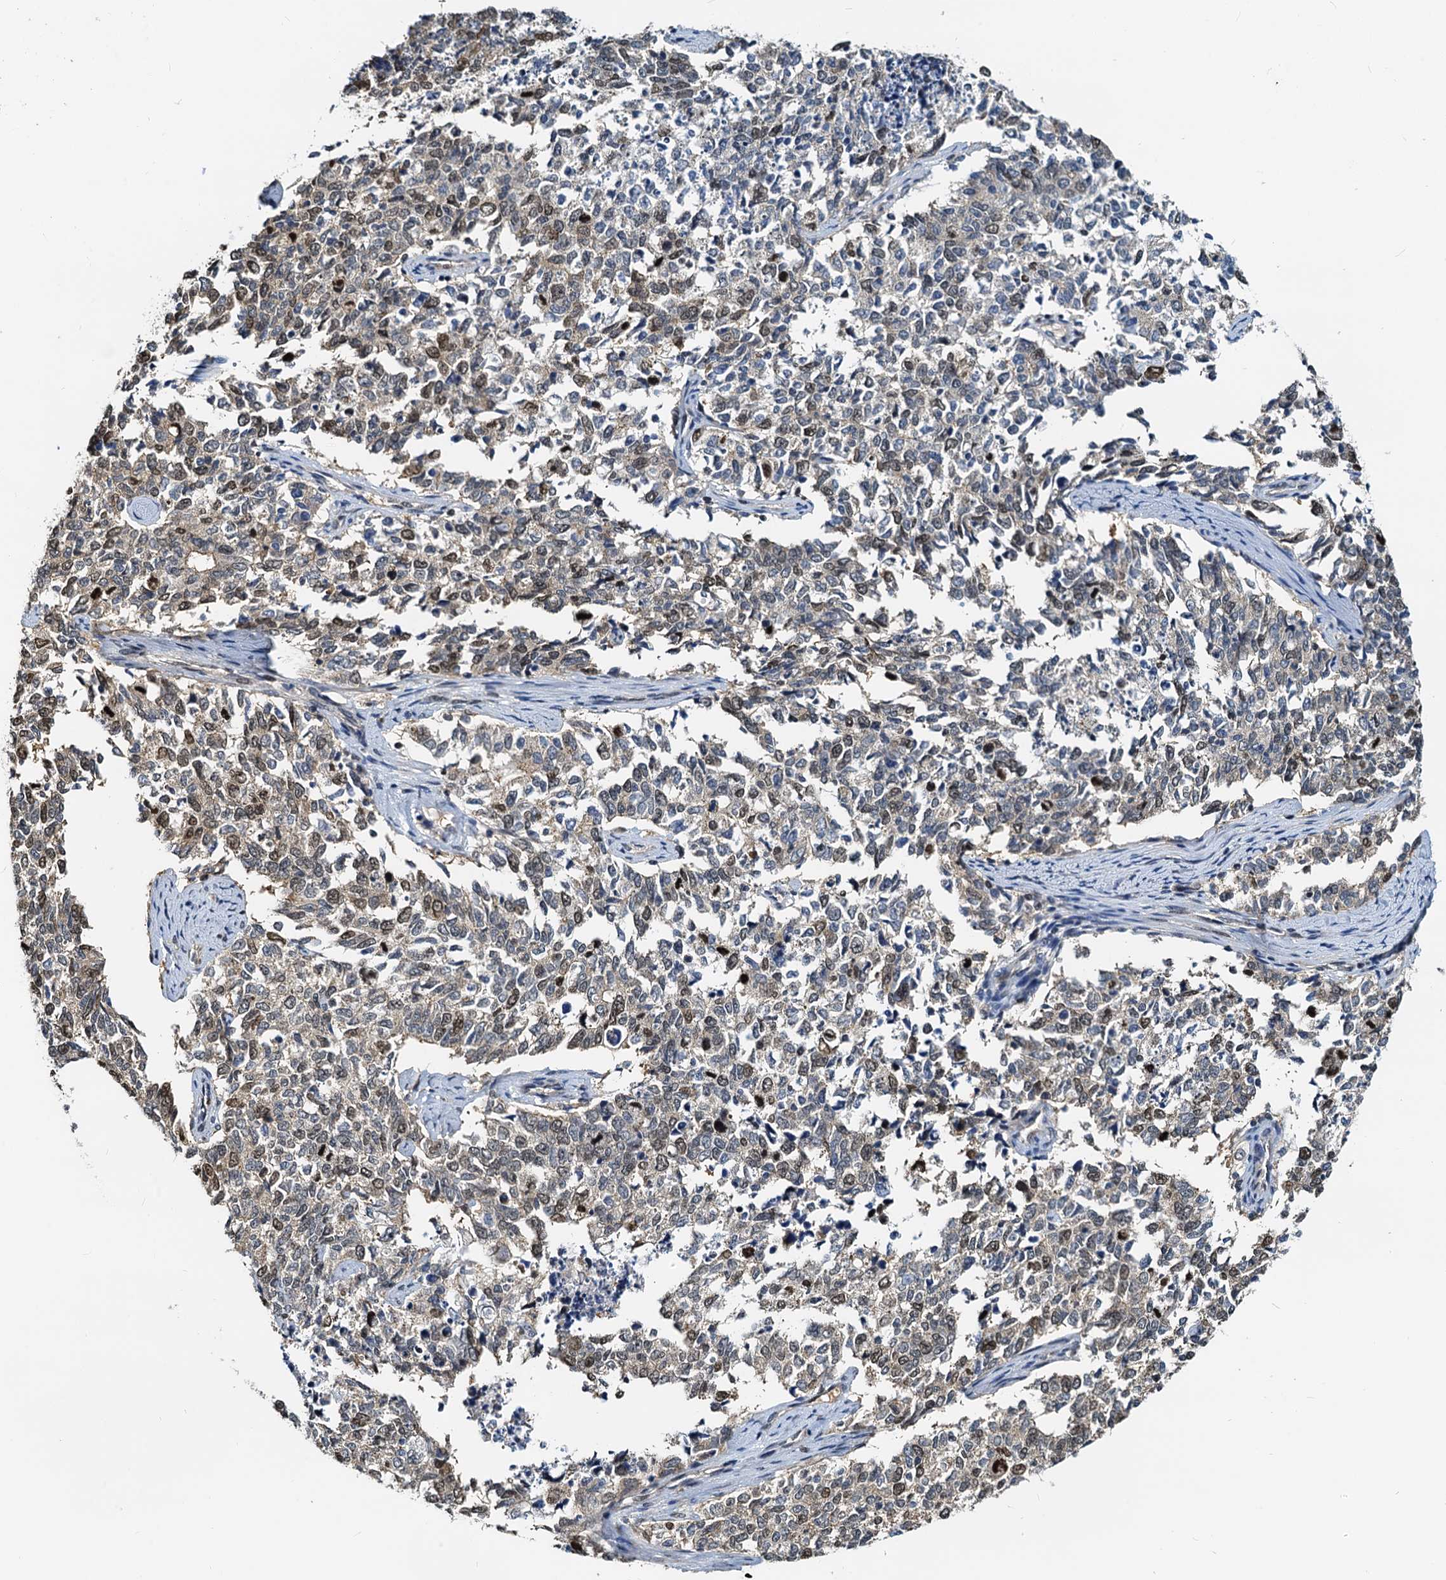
{"staining": {"intensity": "moderate", "quantity": "<25%", "location": "cytoplasmic/membranous,nuclear"}, "tissue": "cervical cancer", "cell_type": "Tumor cells", "image_type": "cancer", "snomed": [{"axis": "morphology", "description": "Squamous cell carcinoma, NOS"}, {"axis": "topography", "description": "Cervix"}], "caption": "Immunohistochemical staining of squamous cell carcinoma (cervical) exhibits low levels of moderate cytoplasmic/membranous and nuclear protein staining in approximately <25% of tumor cells.", "gene": "PTGES3", "patient": {"sex": "female", "age": 63}}